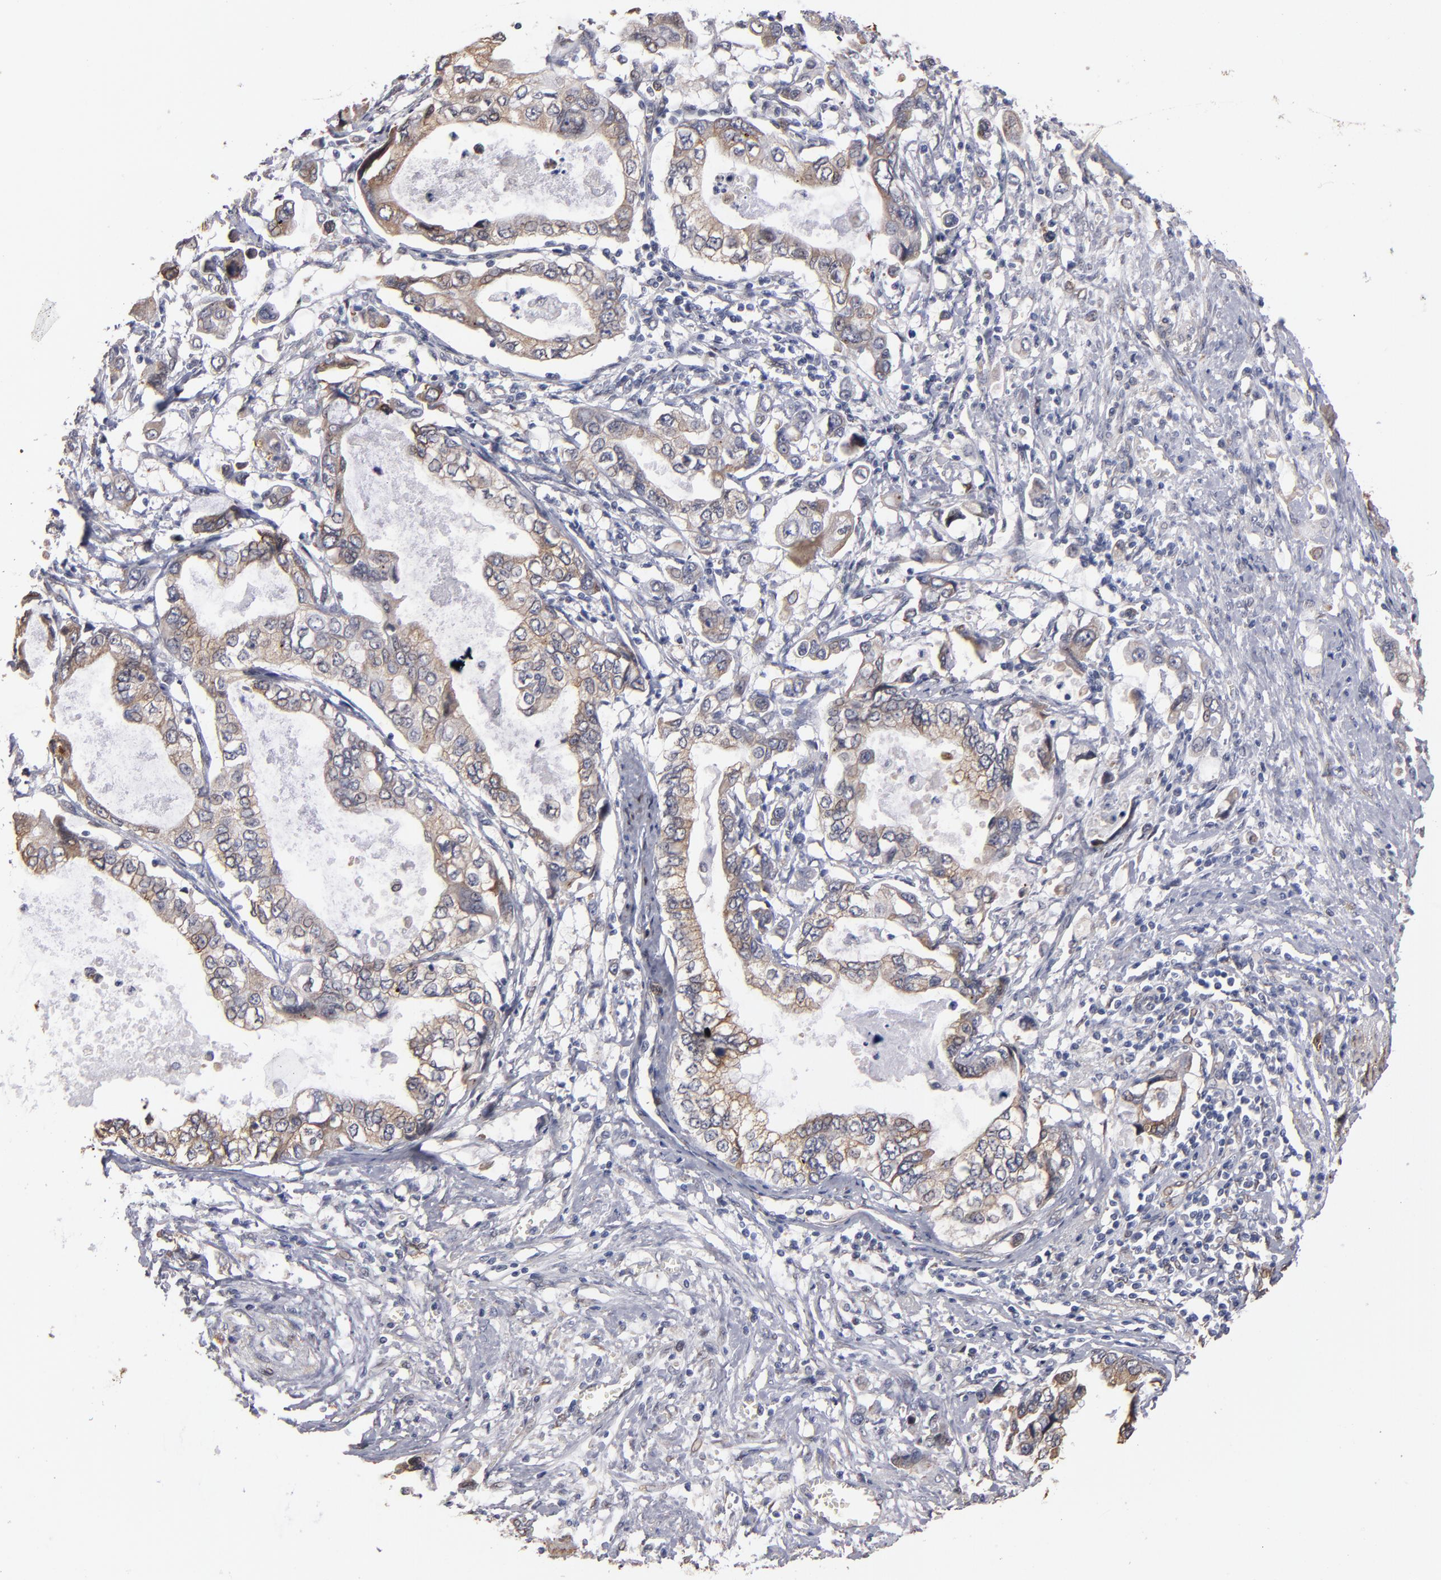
{"staining": {"intensity": "weak", "quantity": ">75%", "location": "cytoplasmic/membranous"}, "tissue": "stomach cancer", "cell_type": "Tumor cells", "image_type": "cancer", "snomed": [{"axis": "morphology", "description": "Adenocarcinoma, NOS"}, {"axis": "topography", "description": "Pancreas"}, {"axis": "topography", "description": "Stomach, upper"}], "caption": "There is low levels of weak cytoplasmic/membranous expression in tumor cells of adenocarcinoma (stomach), as demonstrated by immunohistochemical staining (brown color).", "gene": "PGRMC1", "patient": {"sex": "male", "age": 77}}